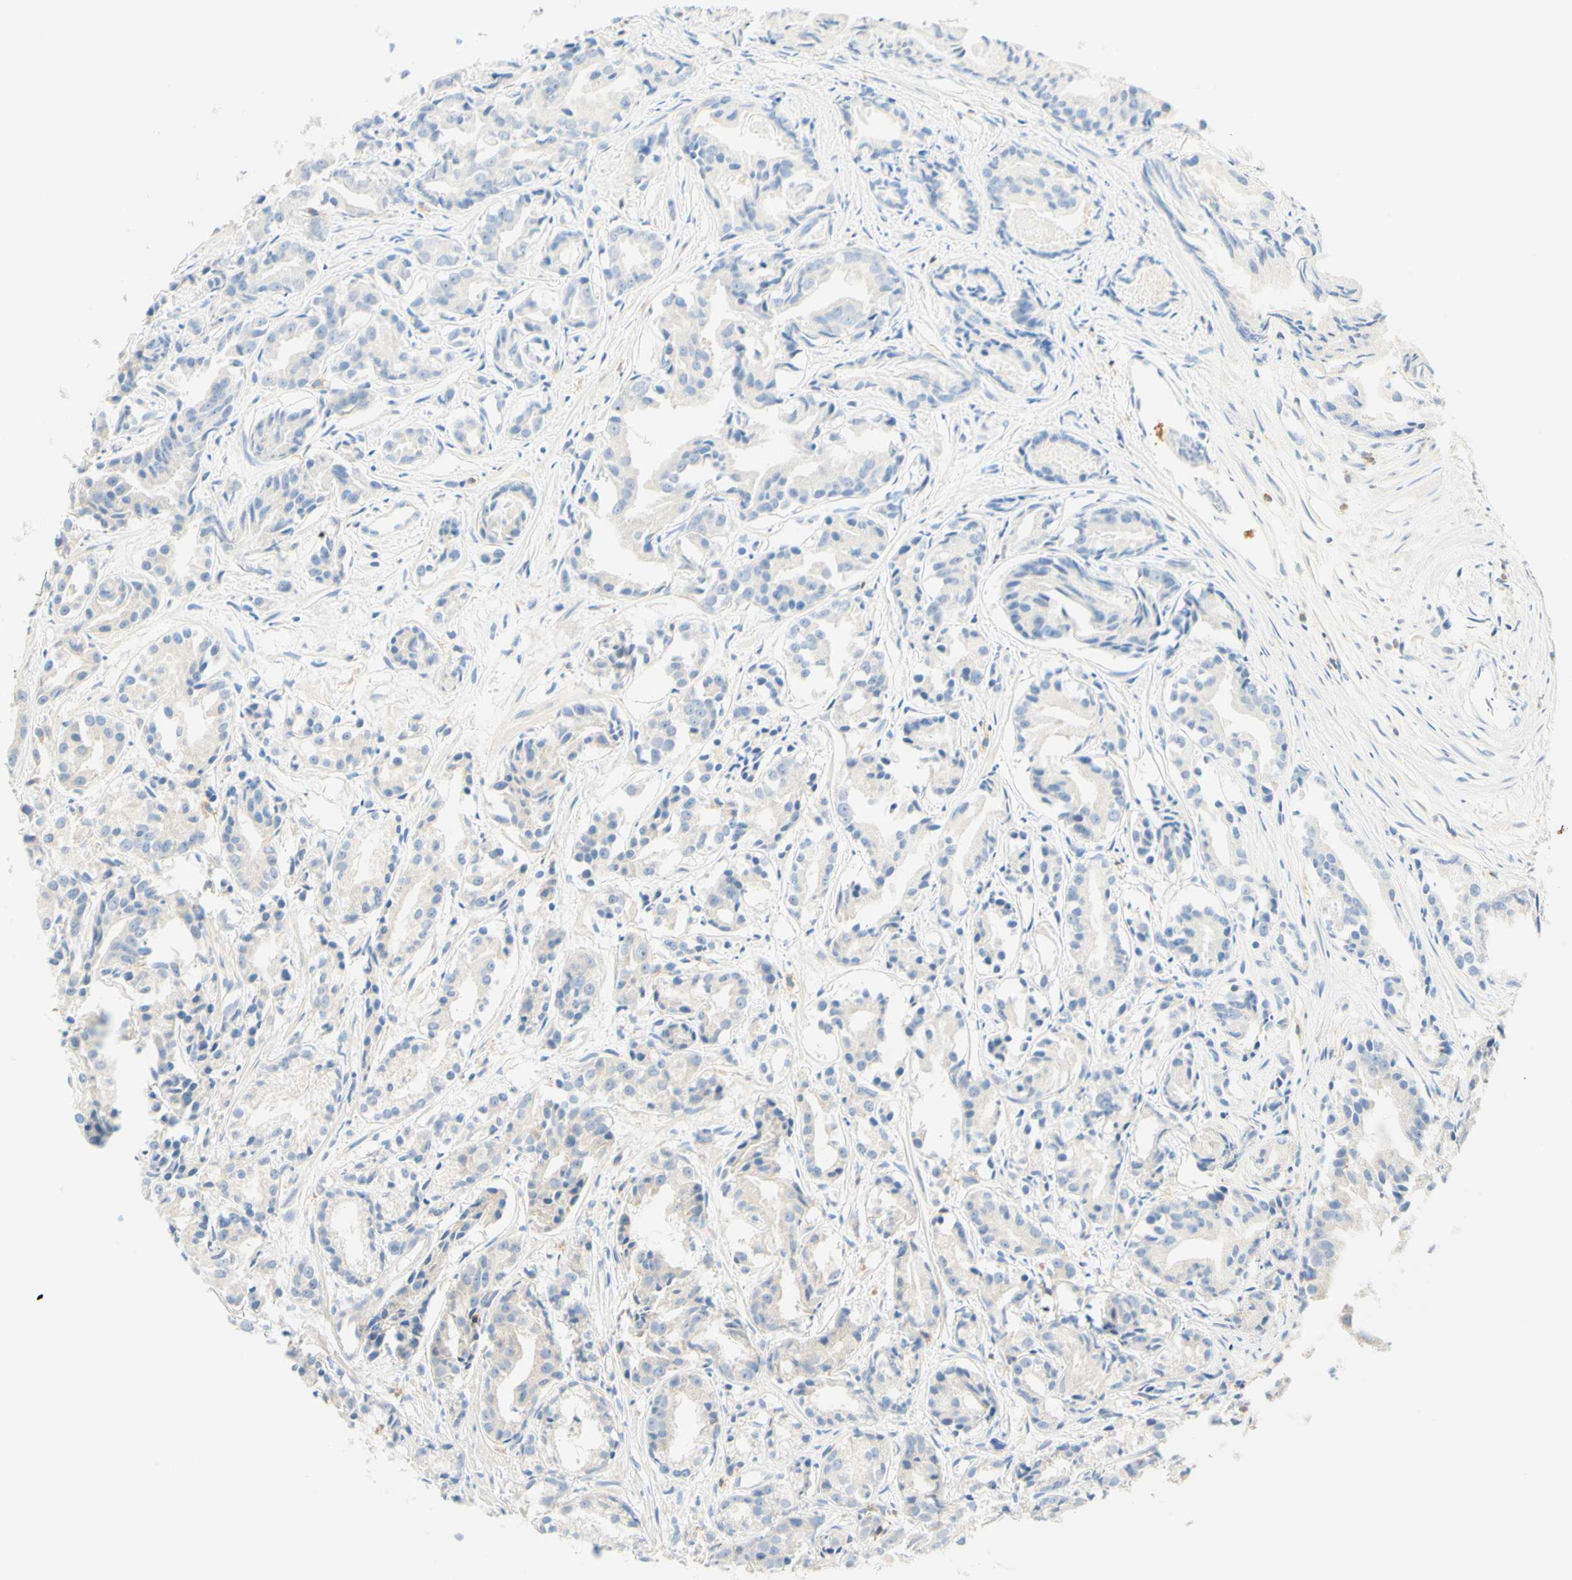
{"staining": {"intensity": "negative", "quantity": "none", "location": "none"}, "tissue": "prostate cancer", "cell_type": "Tumor cells", "image_type": "cancer", "snomed": [{"axis": "morphology", "description": "Adenocarcinoma, Low grade"}, {"axis": "topography", "description": "Prostate"}], "caption": "Histopathology image shows no significant protein expression in tumor cells of adenocarcinoma (low-grade) (prostate).", "gene": "LAT", "patient": {"sex": "male", "age": 72}}